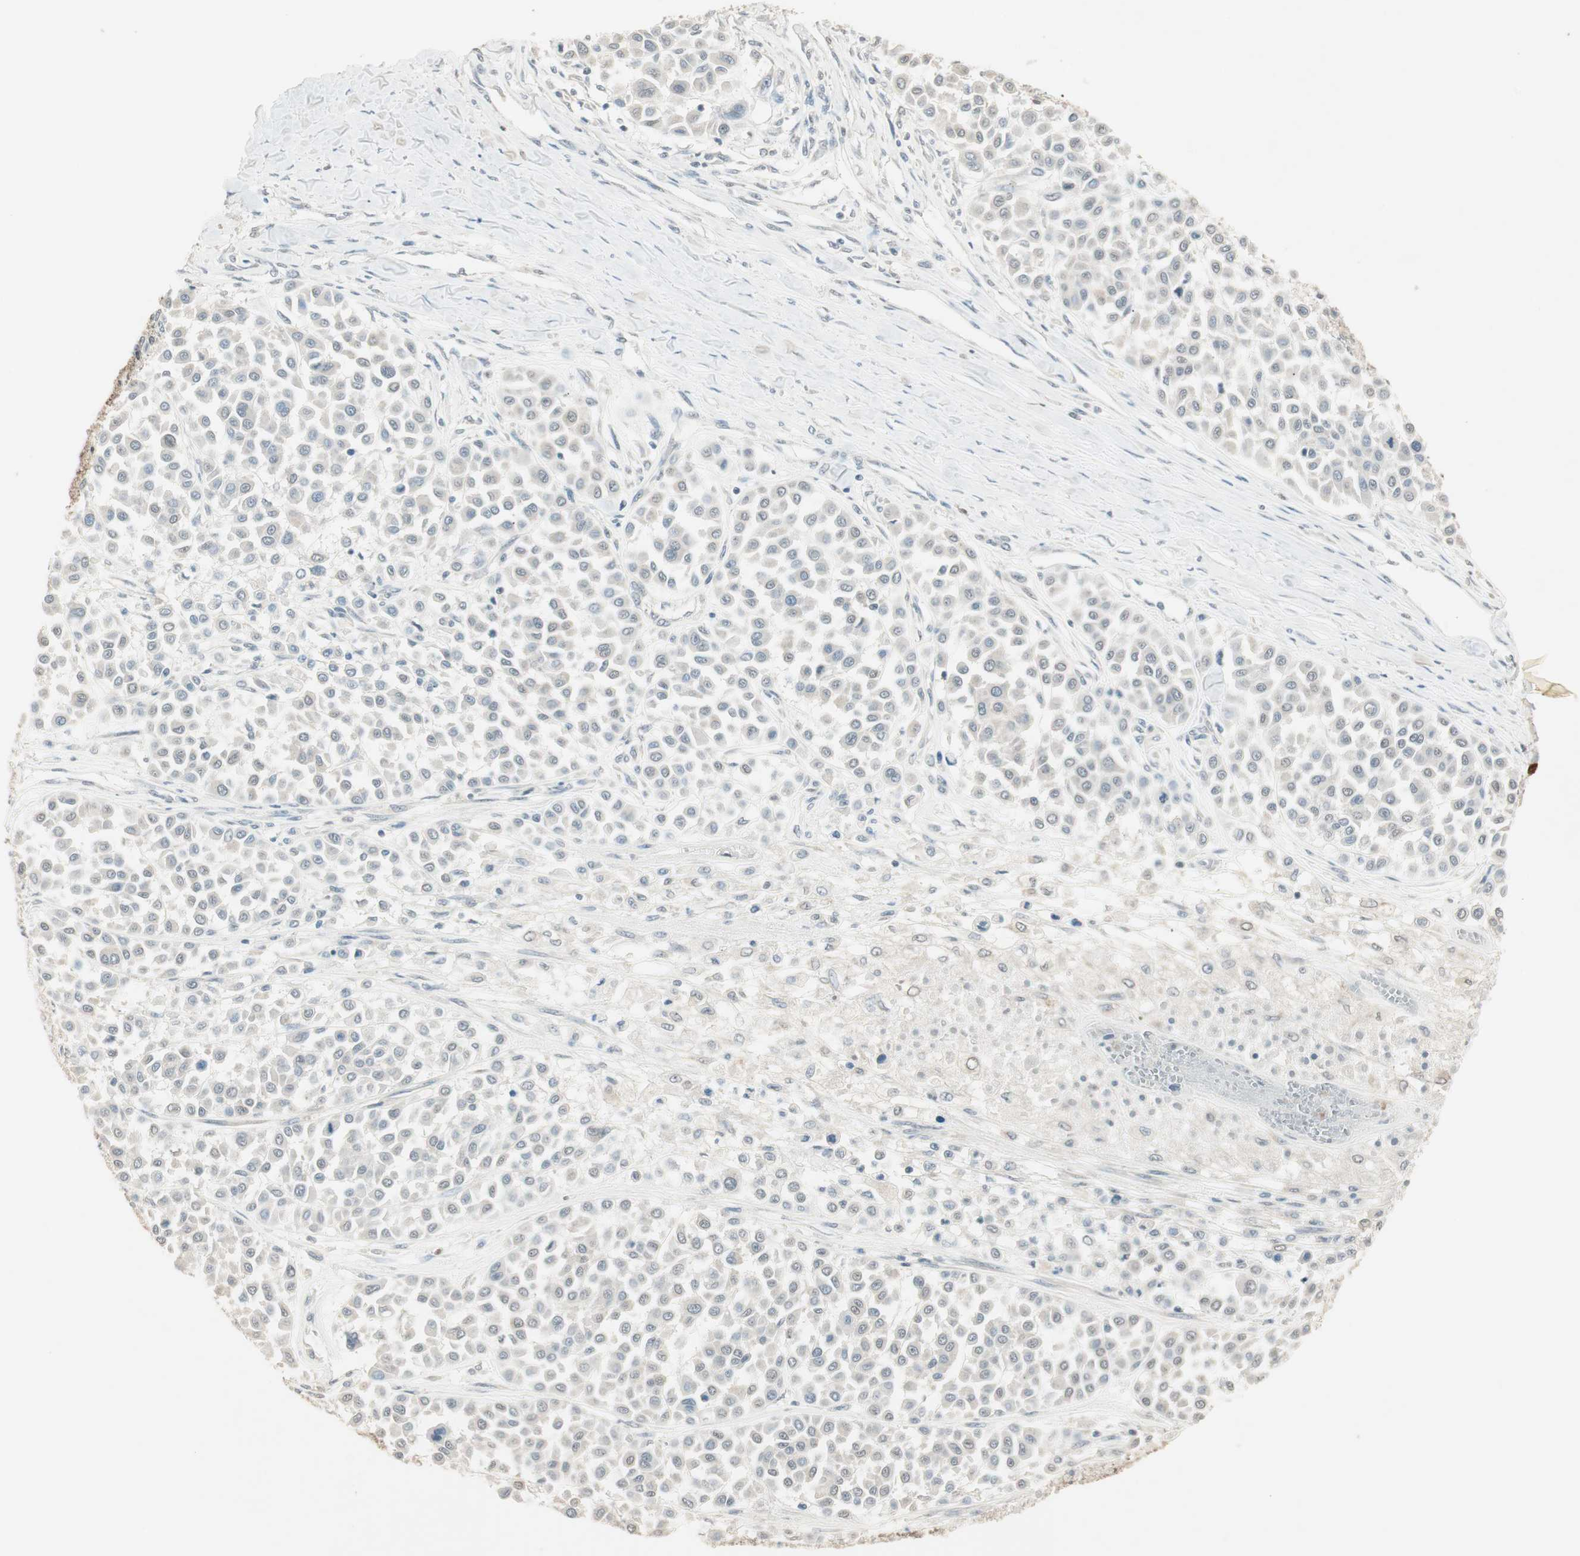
{"staining": {"intensity": "weak", "quantity": "<25%", "location": "cytoplasmic/membranous,nuclear"}, "tissue": "melanoma", "cell_type": "Tumor cells", "image_type": "cancer", "snomed": [{"axis": "morphology", "description": "Malignant melanoma, Metastatic site"}, {"axis": "topography", "description": "Soft tissue"}], "caption": "Melanoma was stained to show a protein in brown. There is no significant expression in tumor cells.", "gene": "USP5", "patient": {"sex": "male", "age": 41}}